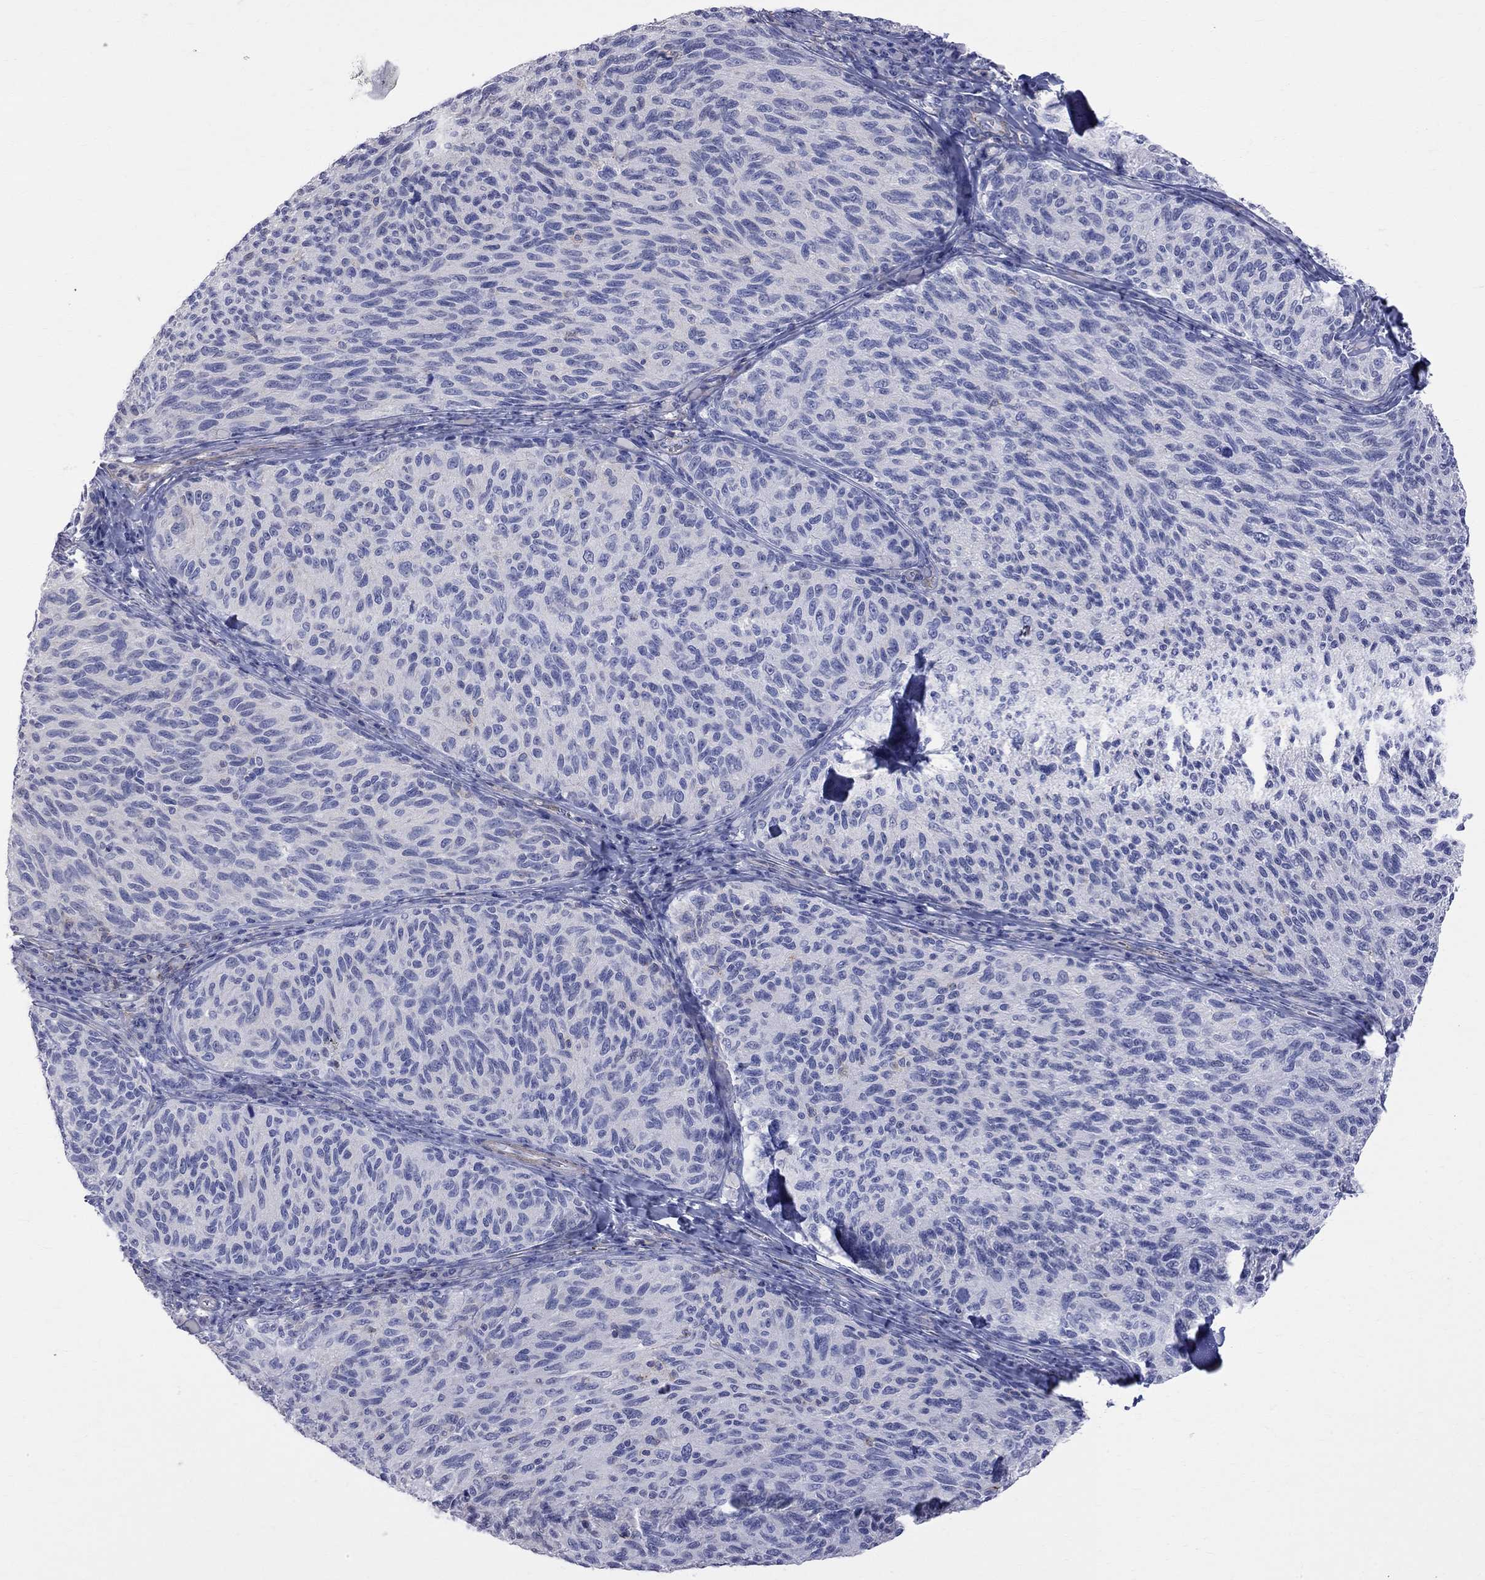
{"staining": {"intensity": "negative", "quantity": "none", "location": "none"}, "tissue": "melanoma", "cell_type": "Tumor cells", "image_type": "cancer", "snomed": [{"axis": "morphology", "description": "Malignant melanoma, NOS"}, {"axis": "topography", "description": "Skin"}], "caption": "The immunohistochemistry histopathology image has no significant expression in tumor cells of melanoma tissue.", "gene": "S100A3", "patient": {"sex": "female", "age": 73}}